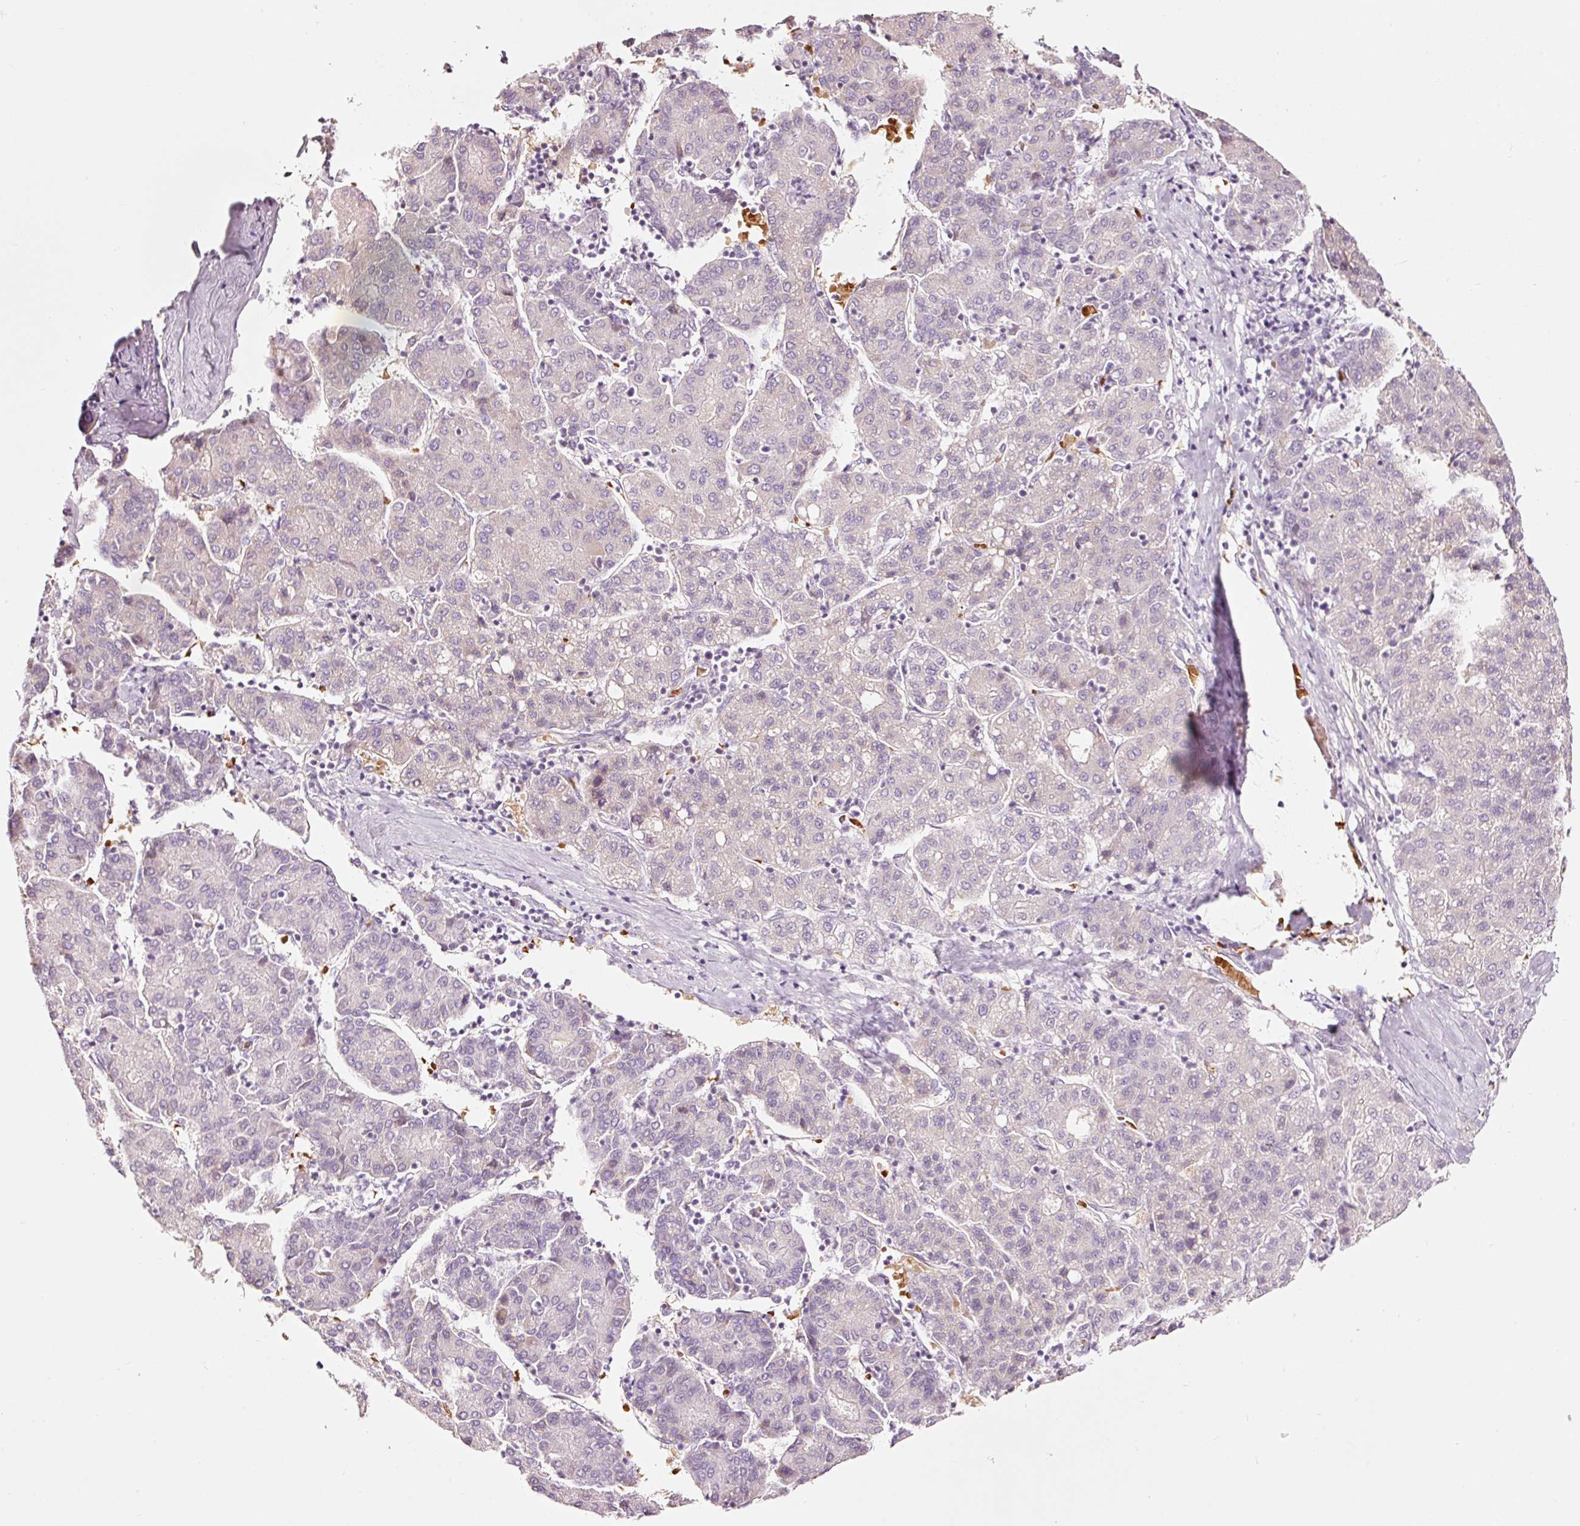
{"staining": {"intensity": "negative", "quantity": "none", "location": "none"}, "tissue": "liver cancer", "cell_type": "Tumor cells", "image_type": "cancer", "snomed": [{"axis": "morphology", "description": "Carcinoma, Hepatocellular, NOS"}, {"axis": "topography", "description": "Liver"}], "caption": "Immunohistochemistry (IHC) micrograph of neoplastic tissue: human hepatocellular carcinoma (liver) stained with DAB displays no significant protein expression in tumor cells.", "gene": "LDHAL6B", "patient": {"sex": "male", "age": 65}}